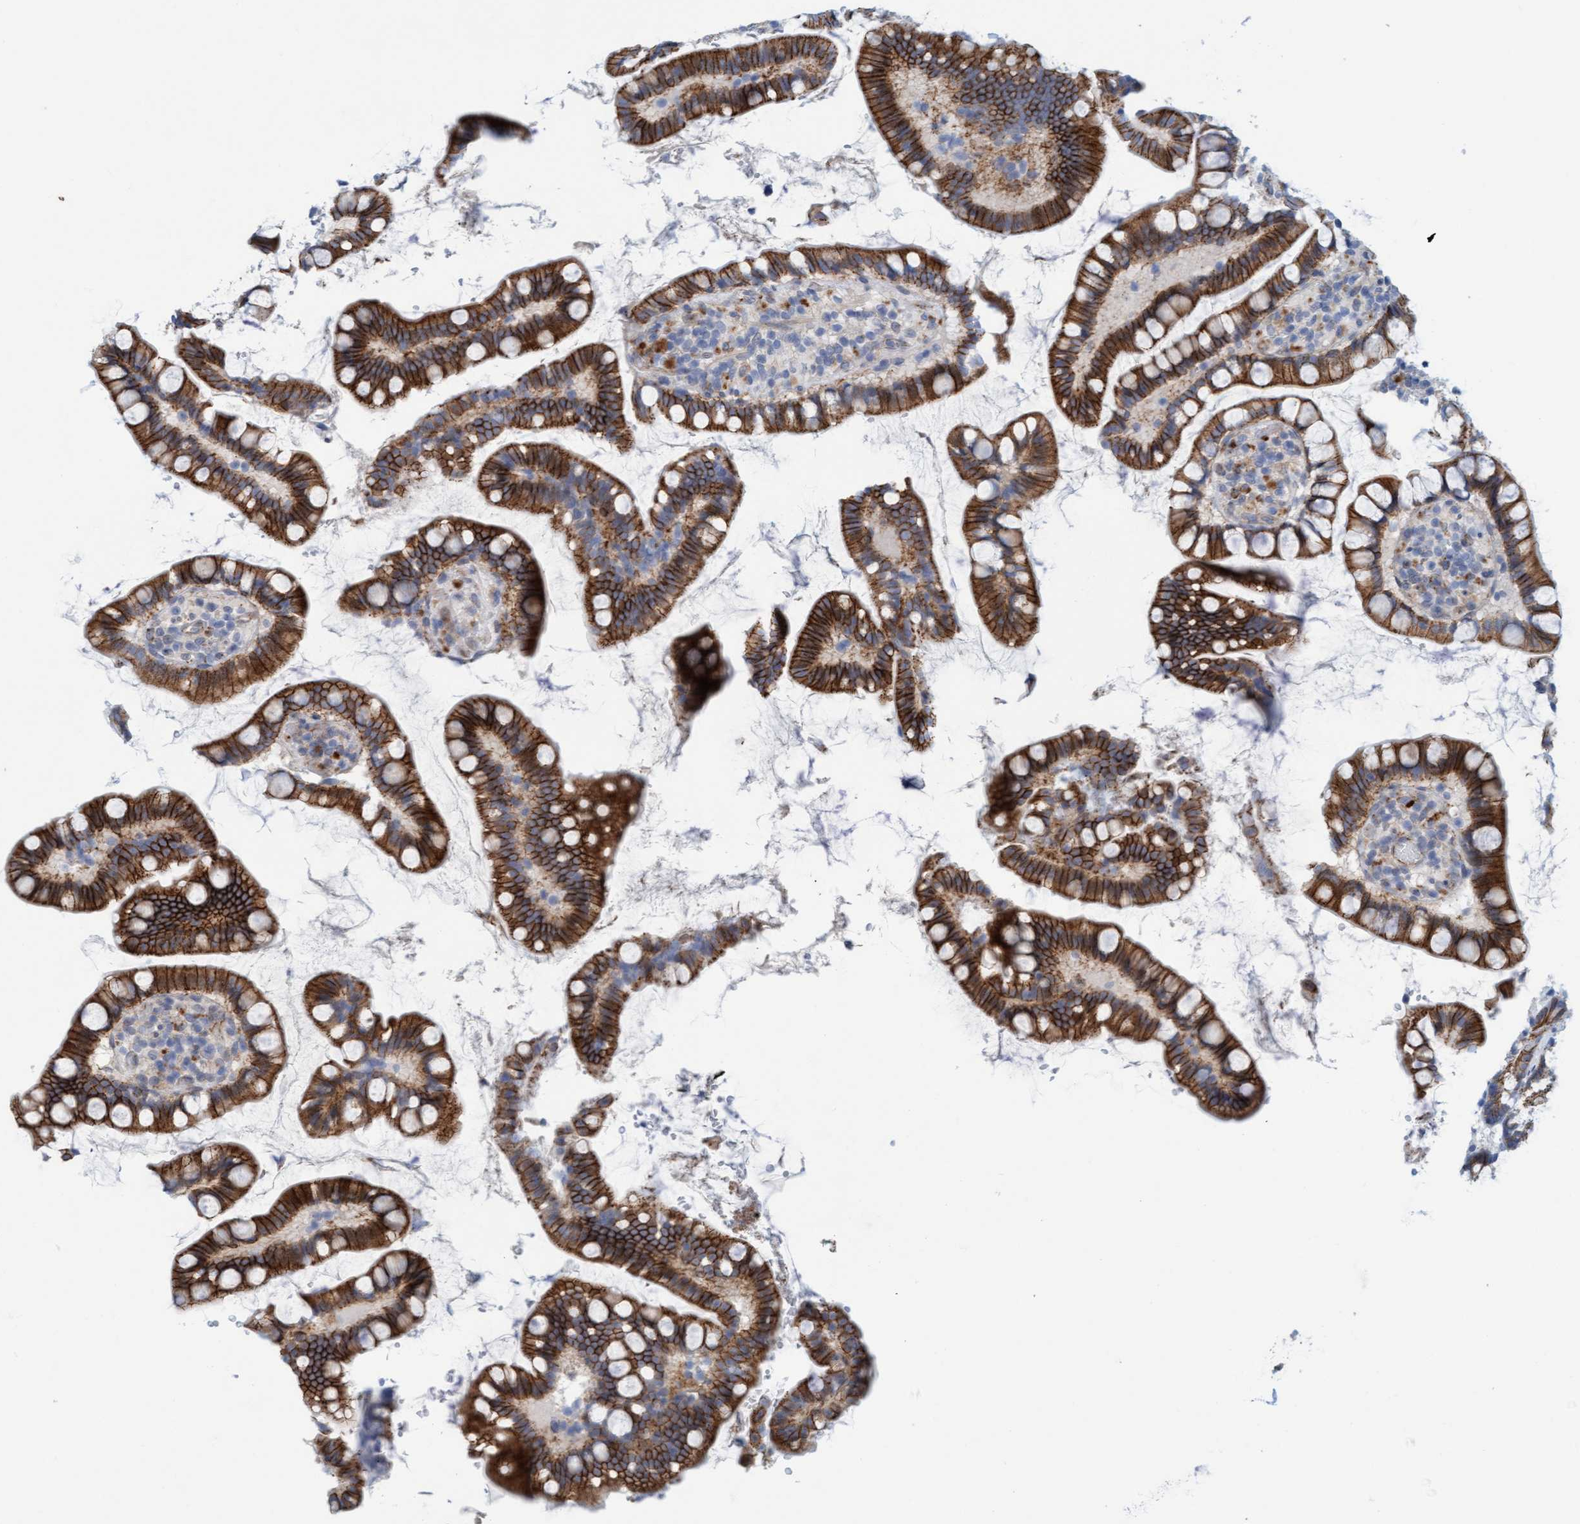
{"staining": {"intensity": "strong", "quantity": ">75%", "location": "cytoplasmic/membranous"}, "tissue": "small intestine", "cell_type": "Glandular cells", "image_type": "normal", "snomed": [{"axis": "morphology", "description": "Normal tissue, NOS"}, {"axis": "topography", "description": "Smooth muscle"}, {"axis": "topography", "description": "Small intestine"}], "caption": "Immunohistochemistry staining of normal small intestine, which shows high levels of strong cytoplasmic/membranous expression in approximately >75% of glandular cells indicating strong cytoplasmic/membranous protein expression. The staining was performed using DAB (brown) for protein detection and nuclei were counterstained in hematoxylin (blue).", "gene": "KRBA2", "patient": {"sex": "female", "age": 84}}